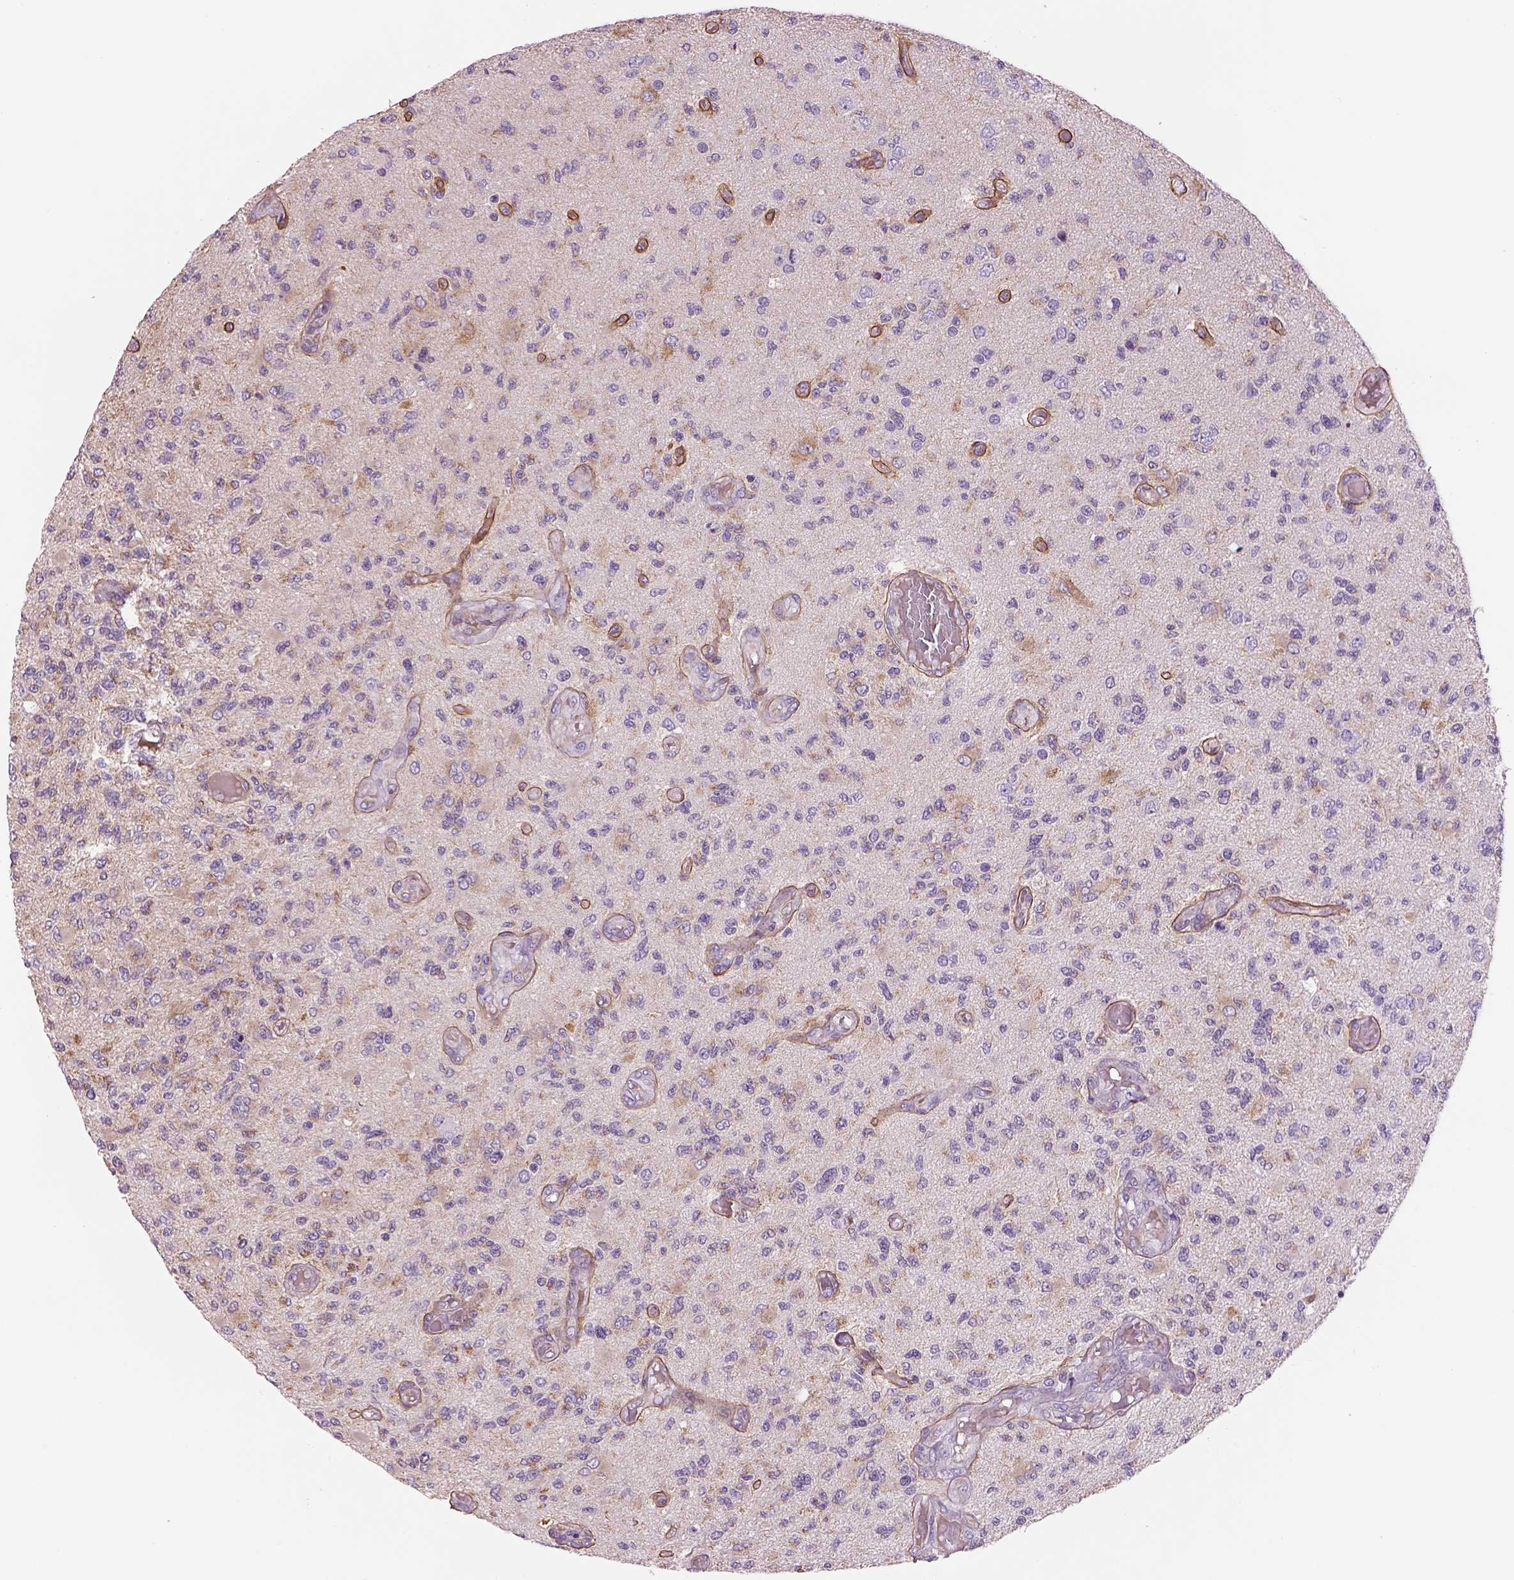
{"staining": {"intensity": "weak", "quantity": "<25%", "location": "cytoplasmic/membranous"}, "tissue": "glioma", "cell_type": "Tumor cells", "image_type": "cancer", "snomed": [{"axis": "morphology", "description": "Glioma, malignant, High grade"}, {"axis": "topography", "description": "Brain"}], "caption": "IHC of high-grade glioma (malignant) exhibits no staining in tumor cells.", "gene": "IFT52", "patient": {"sex": "female", "age": 63}}